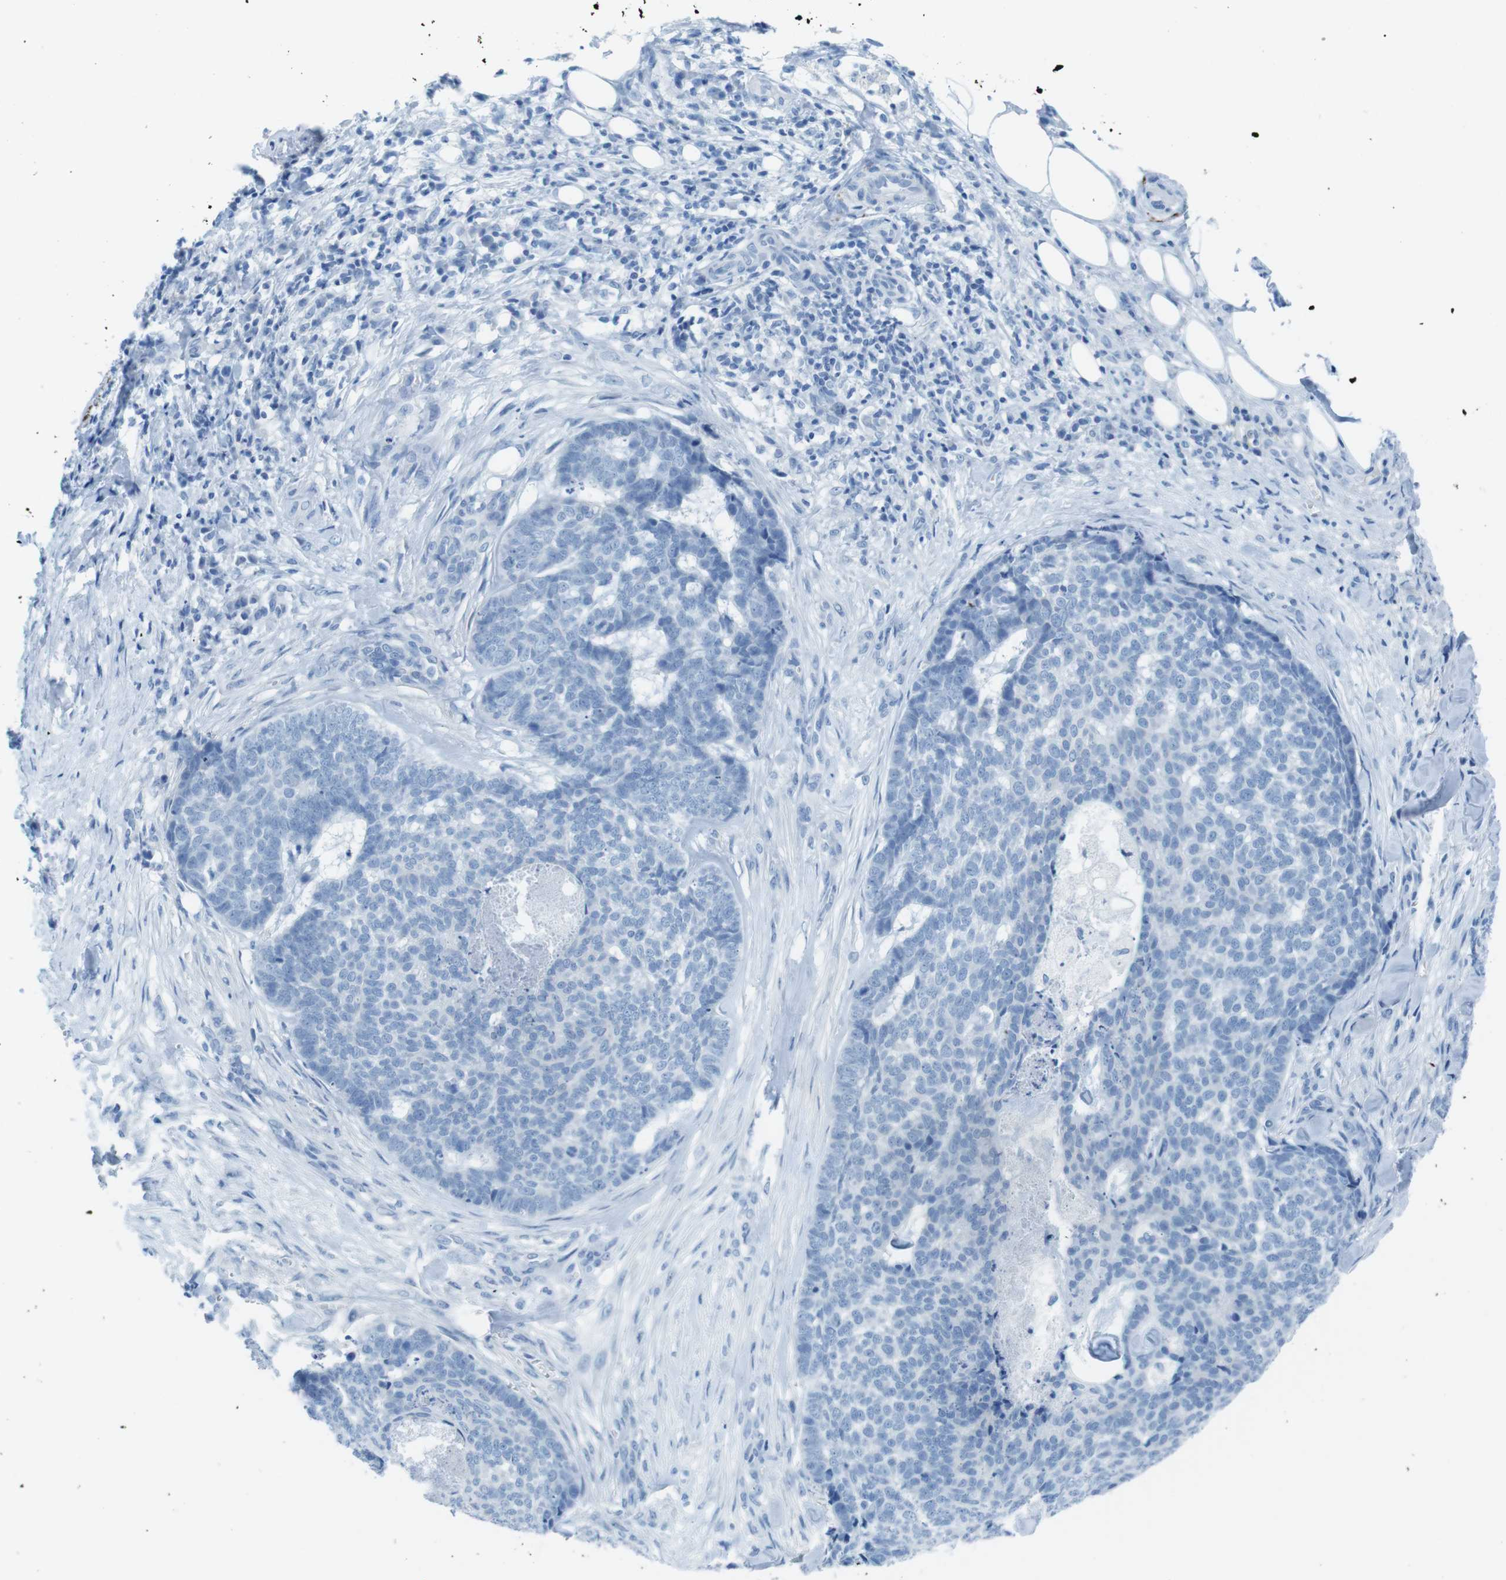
{"staining": {"intensity": "negative", "quantity": "none", "location": "none"}, "tissue": "skin cancer", "cell_type": "Tumor cells", "image_type": "cancer", "snomed": [{"axis": "morphology", "description": "Basal cell carcinoma"}, {"axis": "topography", "description": "Skin"}], "caption": "Tumor cells are negative for brown protein staining in skin cancer (basal cell carcinoma). The staining was performed using DAB (3,3'-diaminobenzidine) to visualize the protein expression in brown, while the nuclei were stained in blue with hematoxylin (Magnification: 20x).", "gene": "GAP43", "patient": {"sex": "male", "age": 84}}